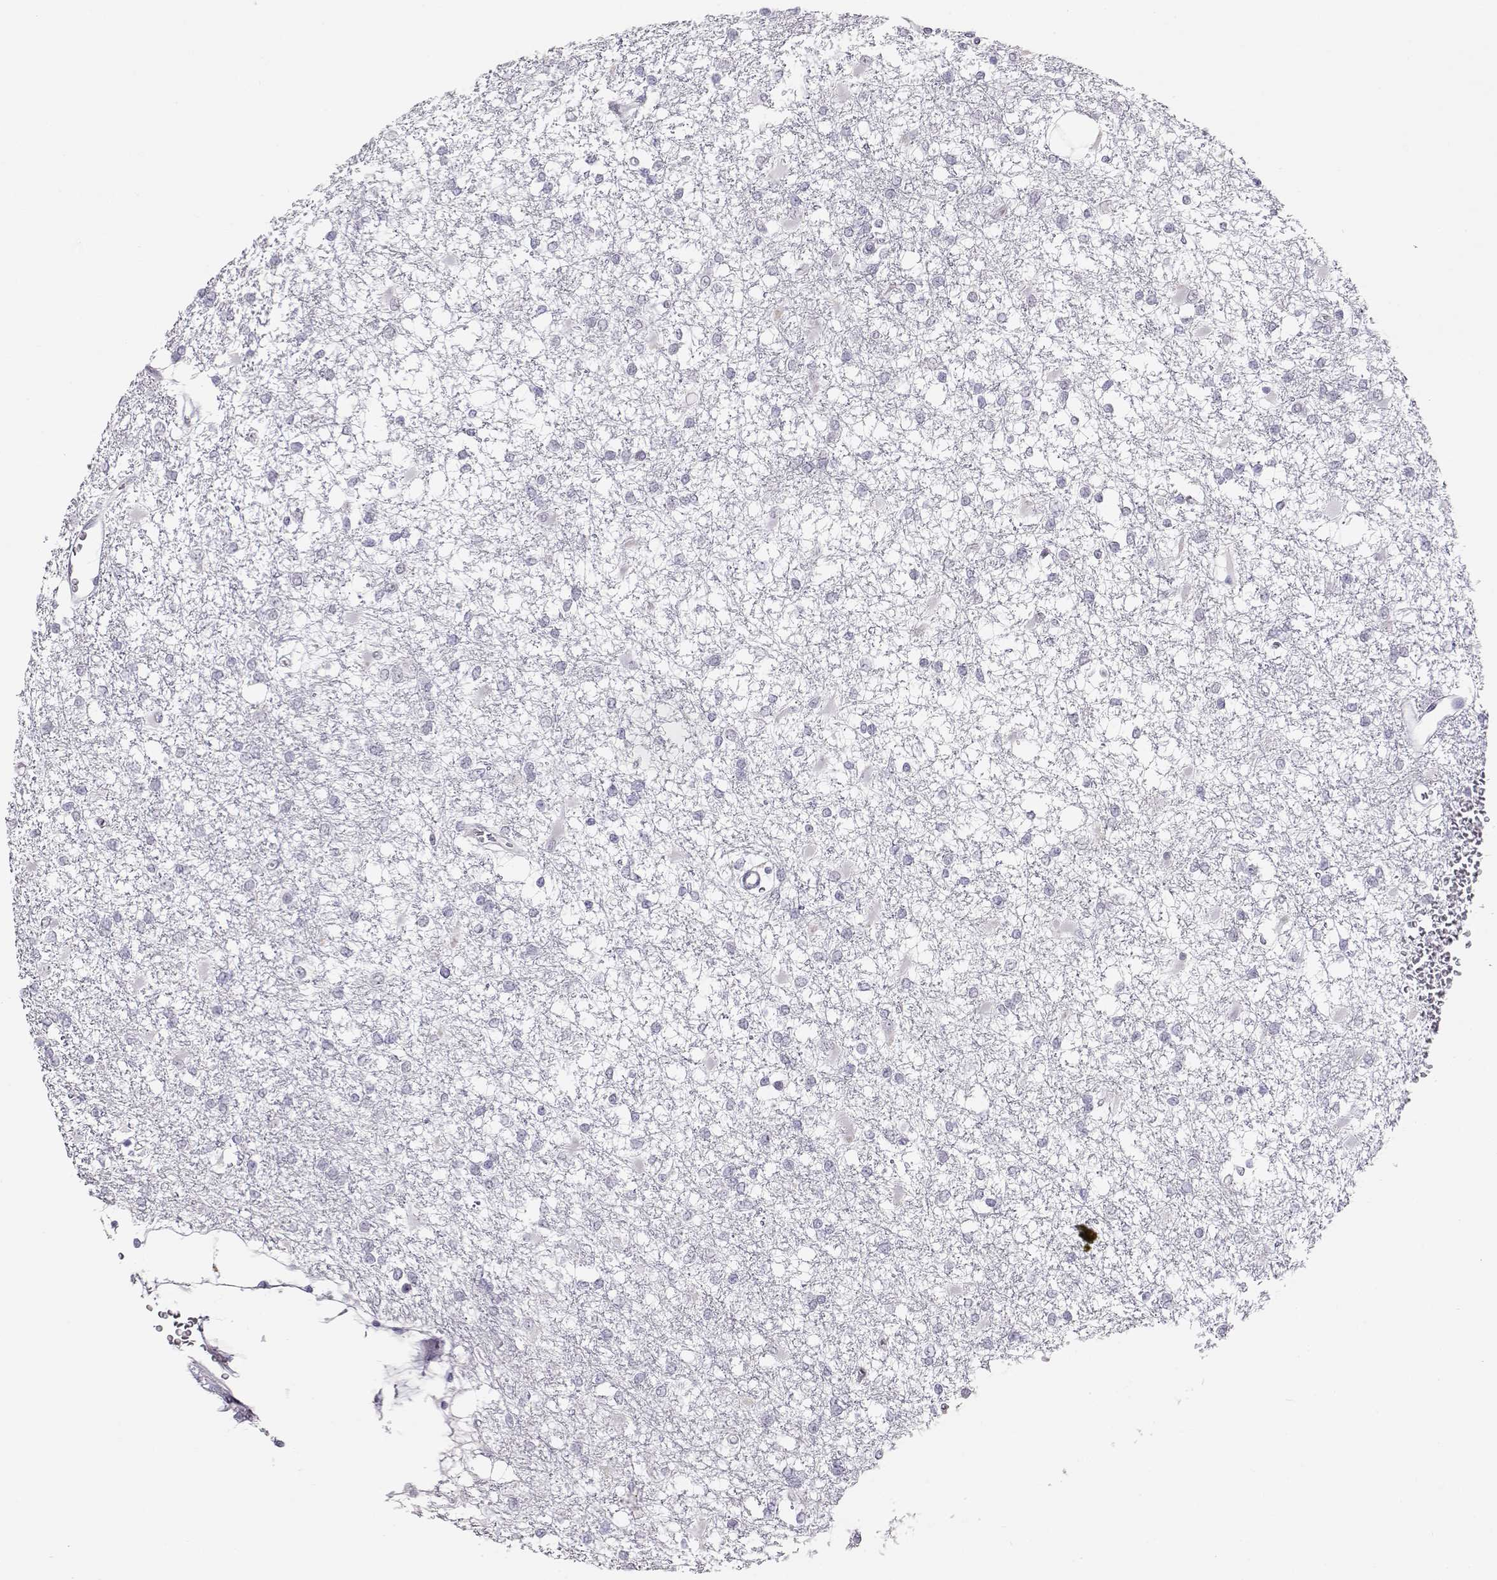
{"staining": {"intensity": "negative", "quantity": "none", "location": "none"}, "tissue": "glioma", "cell_type": "Tumor cells", "image_type": "cancer", "snomed": [{"axis": "morphology", "description": "Glioma, malignant, High grade"}, {"axis": "topography", "description": "Cerebral cortex"}], "caption": "Human glioma stained for a protein using immunohistochemistry exhibits no expression in tumor cells.", "gene": "IMPG1", "patient": {"sex": "male", "age": 79}}